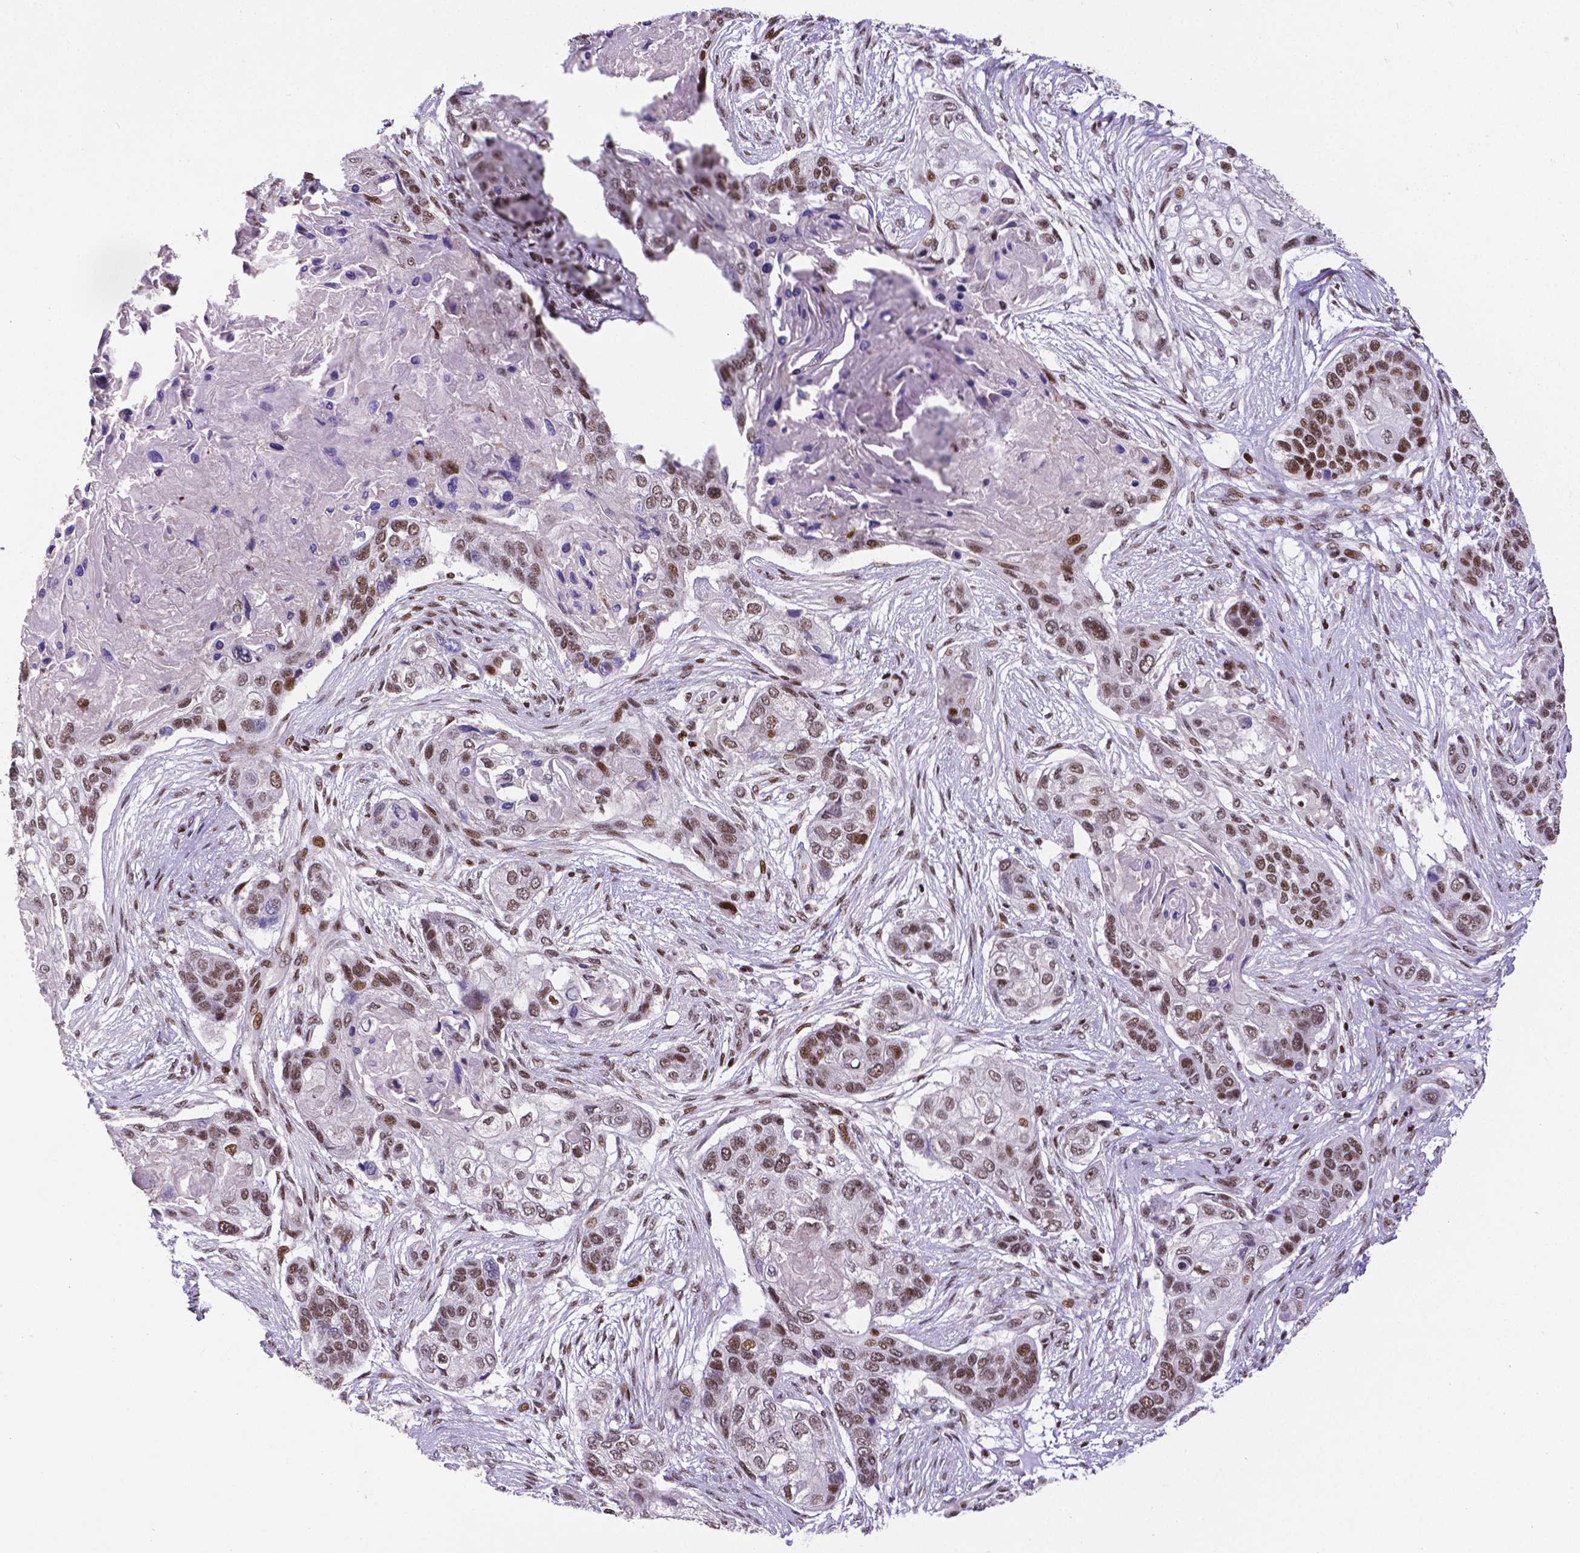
{"staining": {"intensity": "moderate", "quantity": ">75%", "location": "nuclear"}, "tissue": "lung cancer", "cell_type": "Tumor cells", "image_type": "cancer", "snomed": [{"axis": "morphology", "description": "Squamous cell carcinoma, NOS"}, {"axis": "topography", "description": "Lung"}], "caption": "Tumor cells display moderate nuclear staining in approximately >75% of cells in lung squamous cell carcinoma. (brown staining indicates protein expression, while blue staining denotes nuclei).", "gene": "CTCF", "patient": {"sex": "male", "age": 69}}